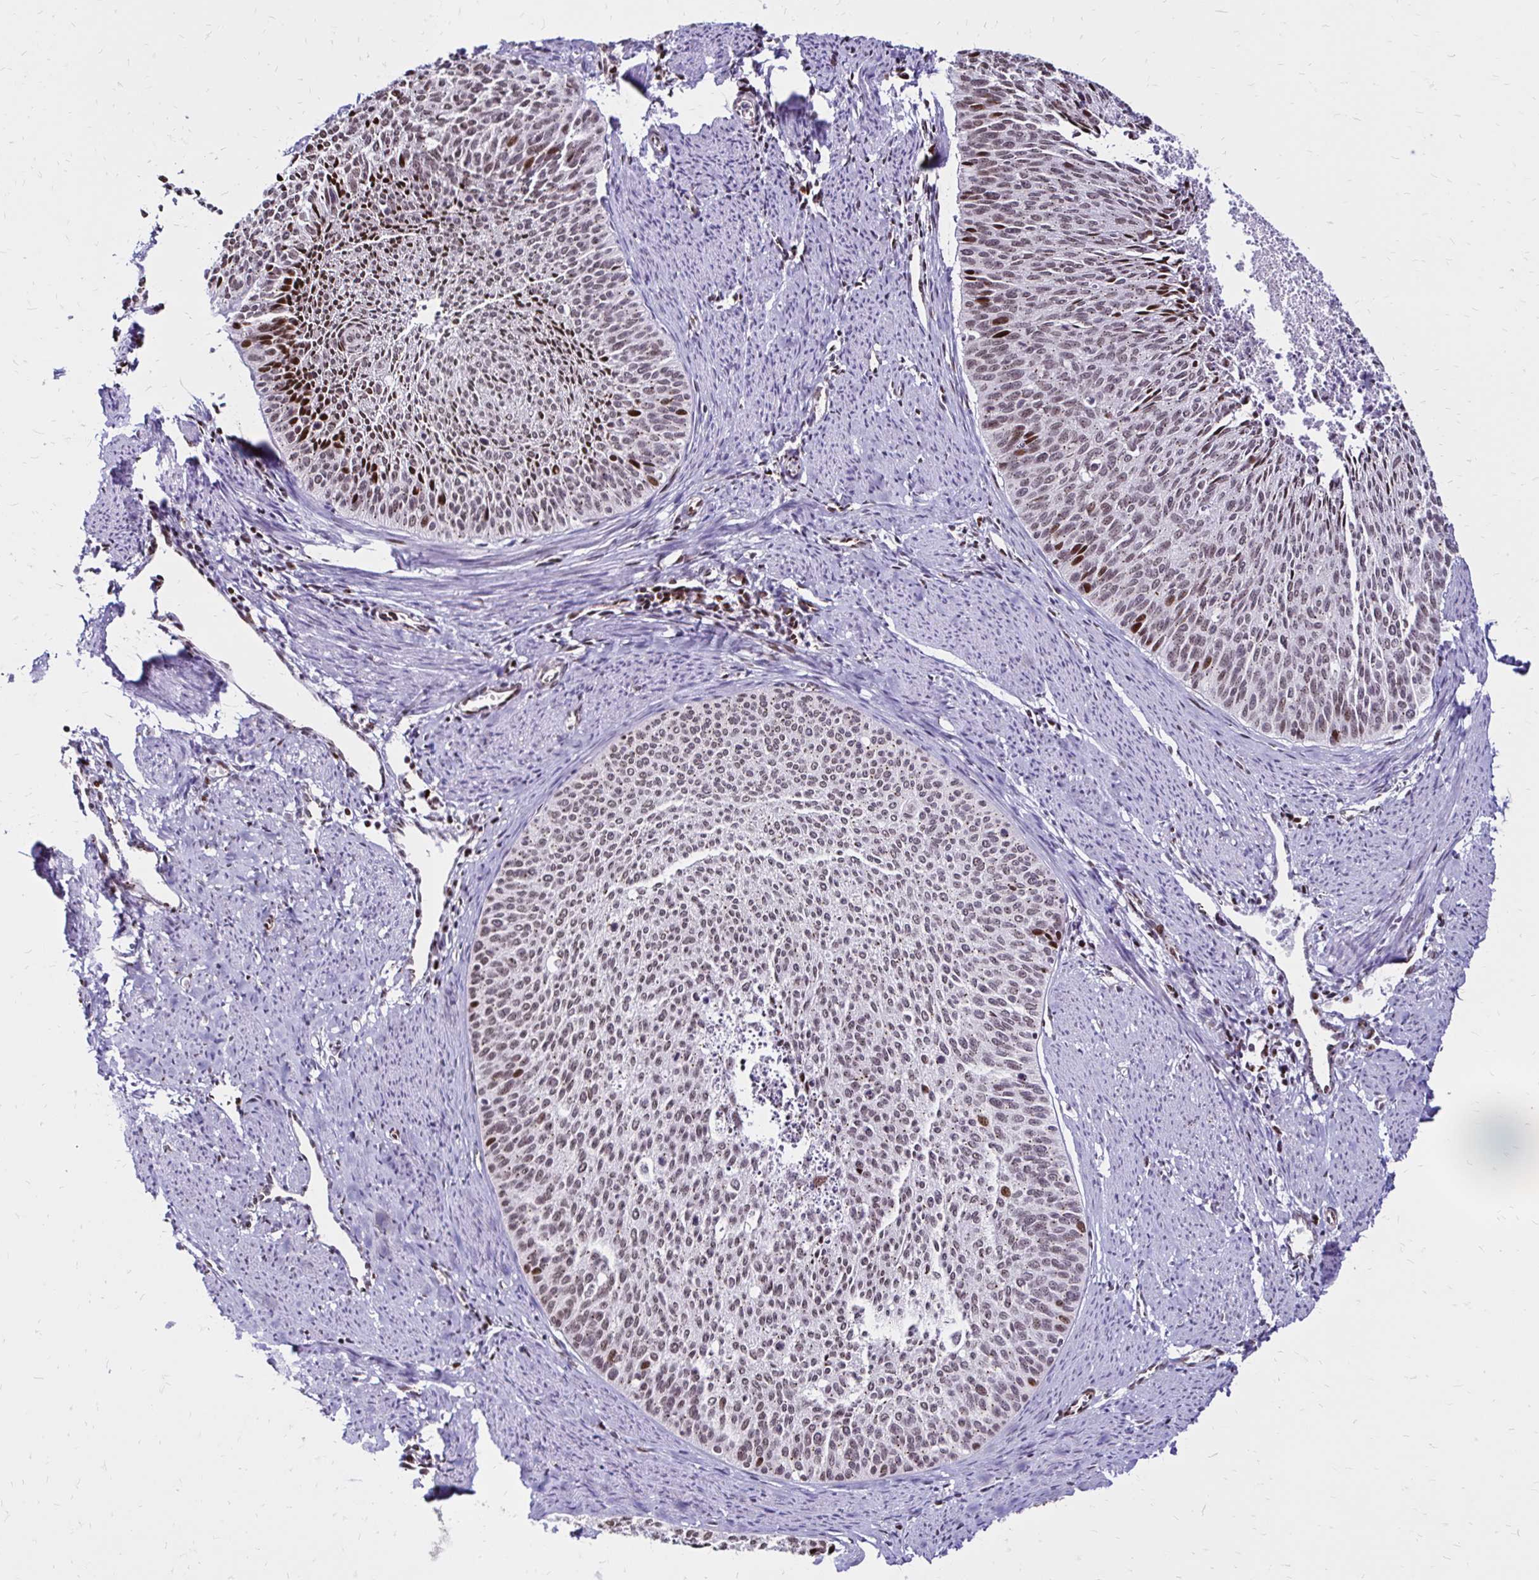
{"staining": {"intensity": "weak", "quantity": "25%-75%", "location": "nuclear"}, "tissue": "cervical cancer", "cell_type": "Tumor cells", "image_type": "cancer", "snomed": [{"axis": "morphology", "description": "Squamous cell carcinoma, NOS"}, {"axis": "topography", "description": "Cervix"}], "caption": "Cervical squamous cell carcinoma stained with DAB (3,3'-diaminobenzidine) immunohistochemistry (IHC) demonstrates low levels of weak nuclear expression in approximately 25%-75% of tumor cells.", "gene": "TOB1", "patient": {"sex": "female", "age": 55}}